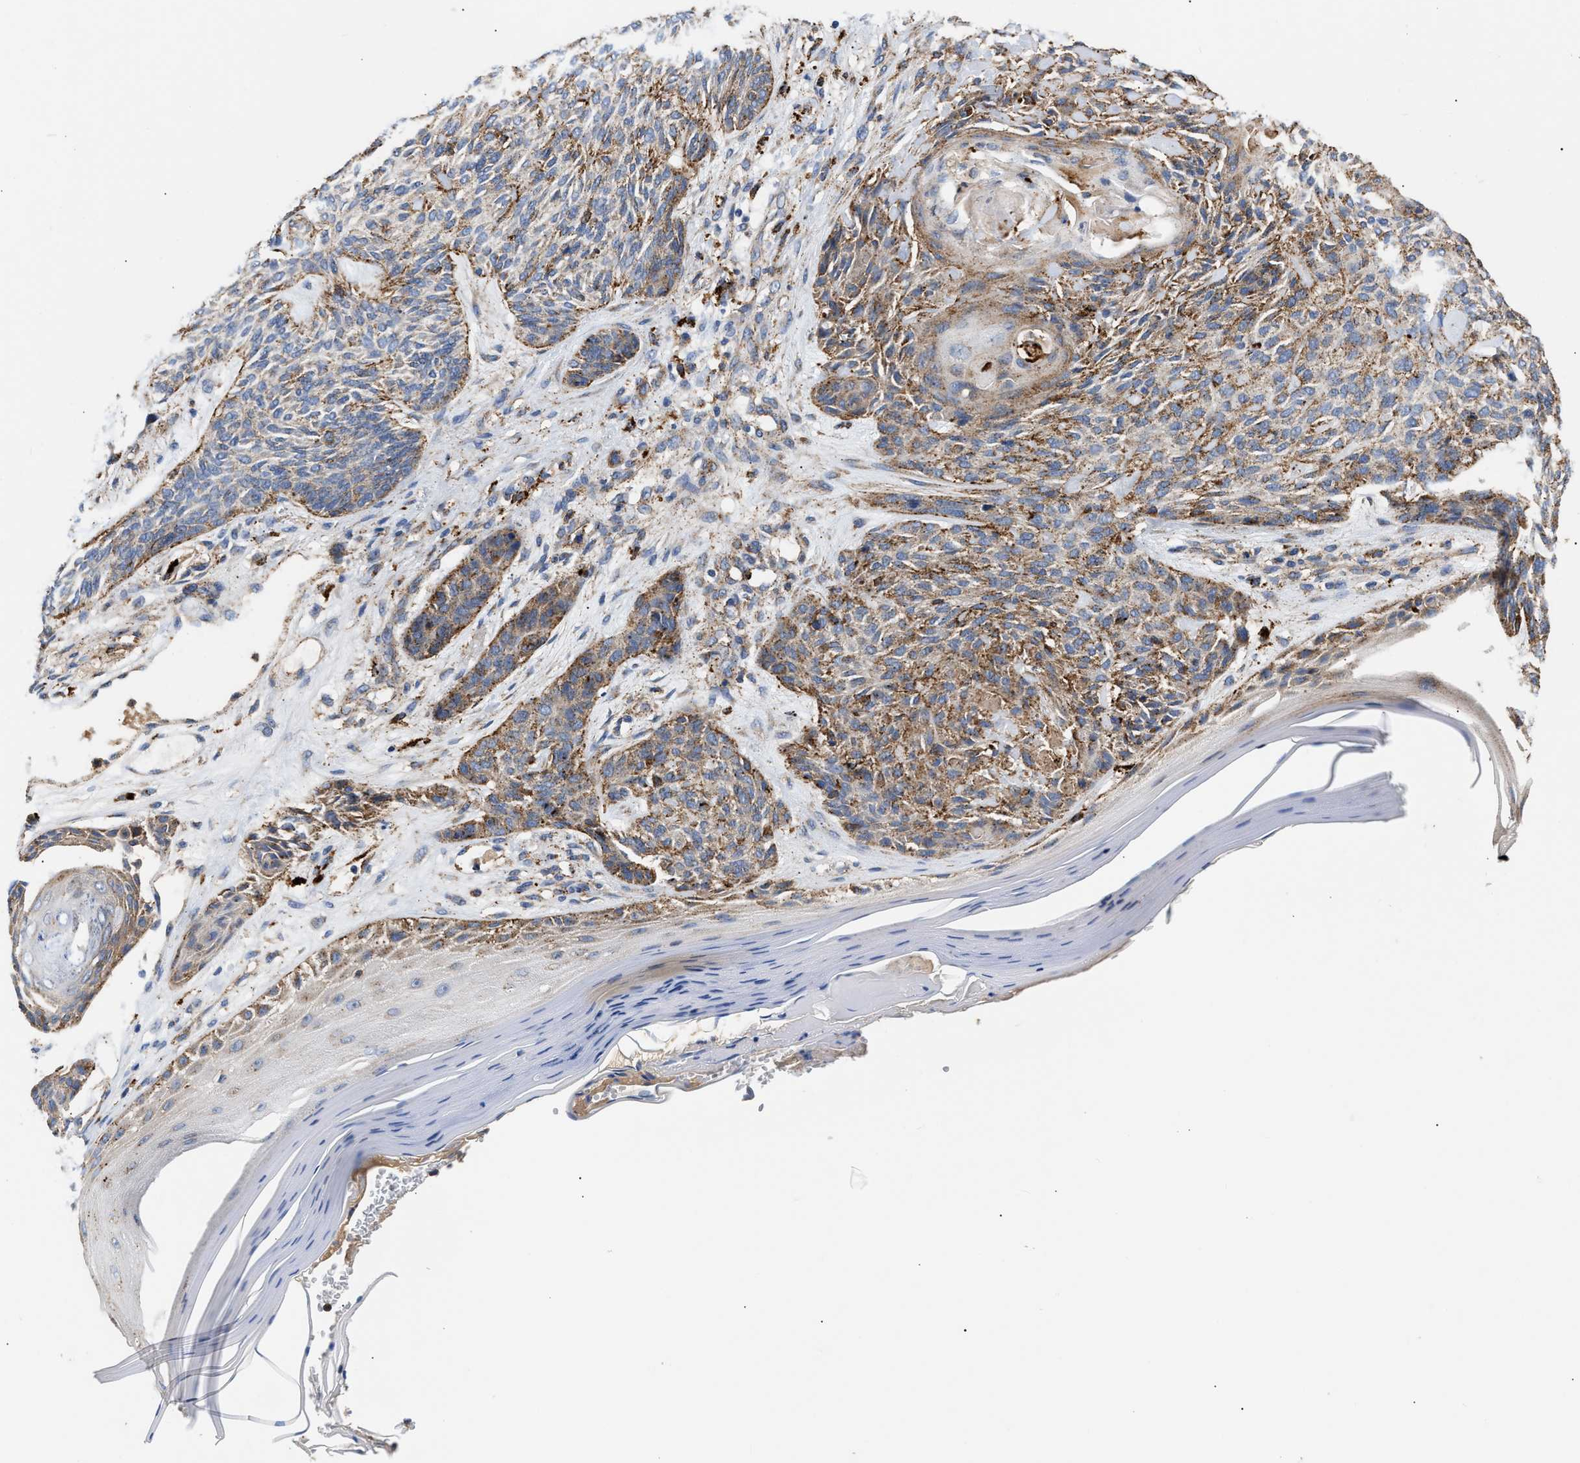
{"staining": {"intensity": "moderate", "quantity": ">75%", "location": "cytoplasmic/membranous"}, "tissue": "skin cancer", "cell_type": "Tumor cells", "image_type": "cancer", "snomed": [{"axis": "morphology", "description": "Basal cell carcinoma"}, {"axis": "topography", "description": "Skin"}], "caption": "DAB immunohistochemical staining of human skin cancer exhibits moderate cytoplasmic/membranous protein positivity in approximately >75% of tumor cells.", "gene": "CCDC146", "patient": {"sex": "male", "age": 55}}